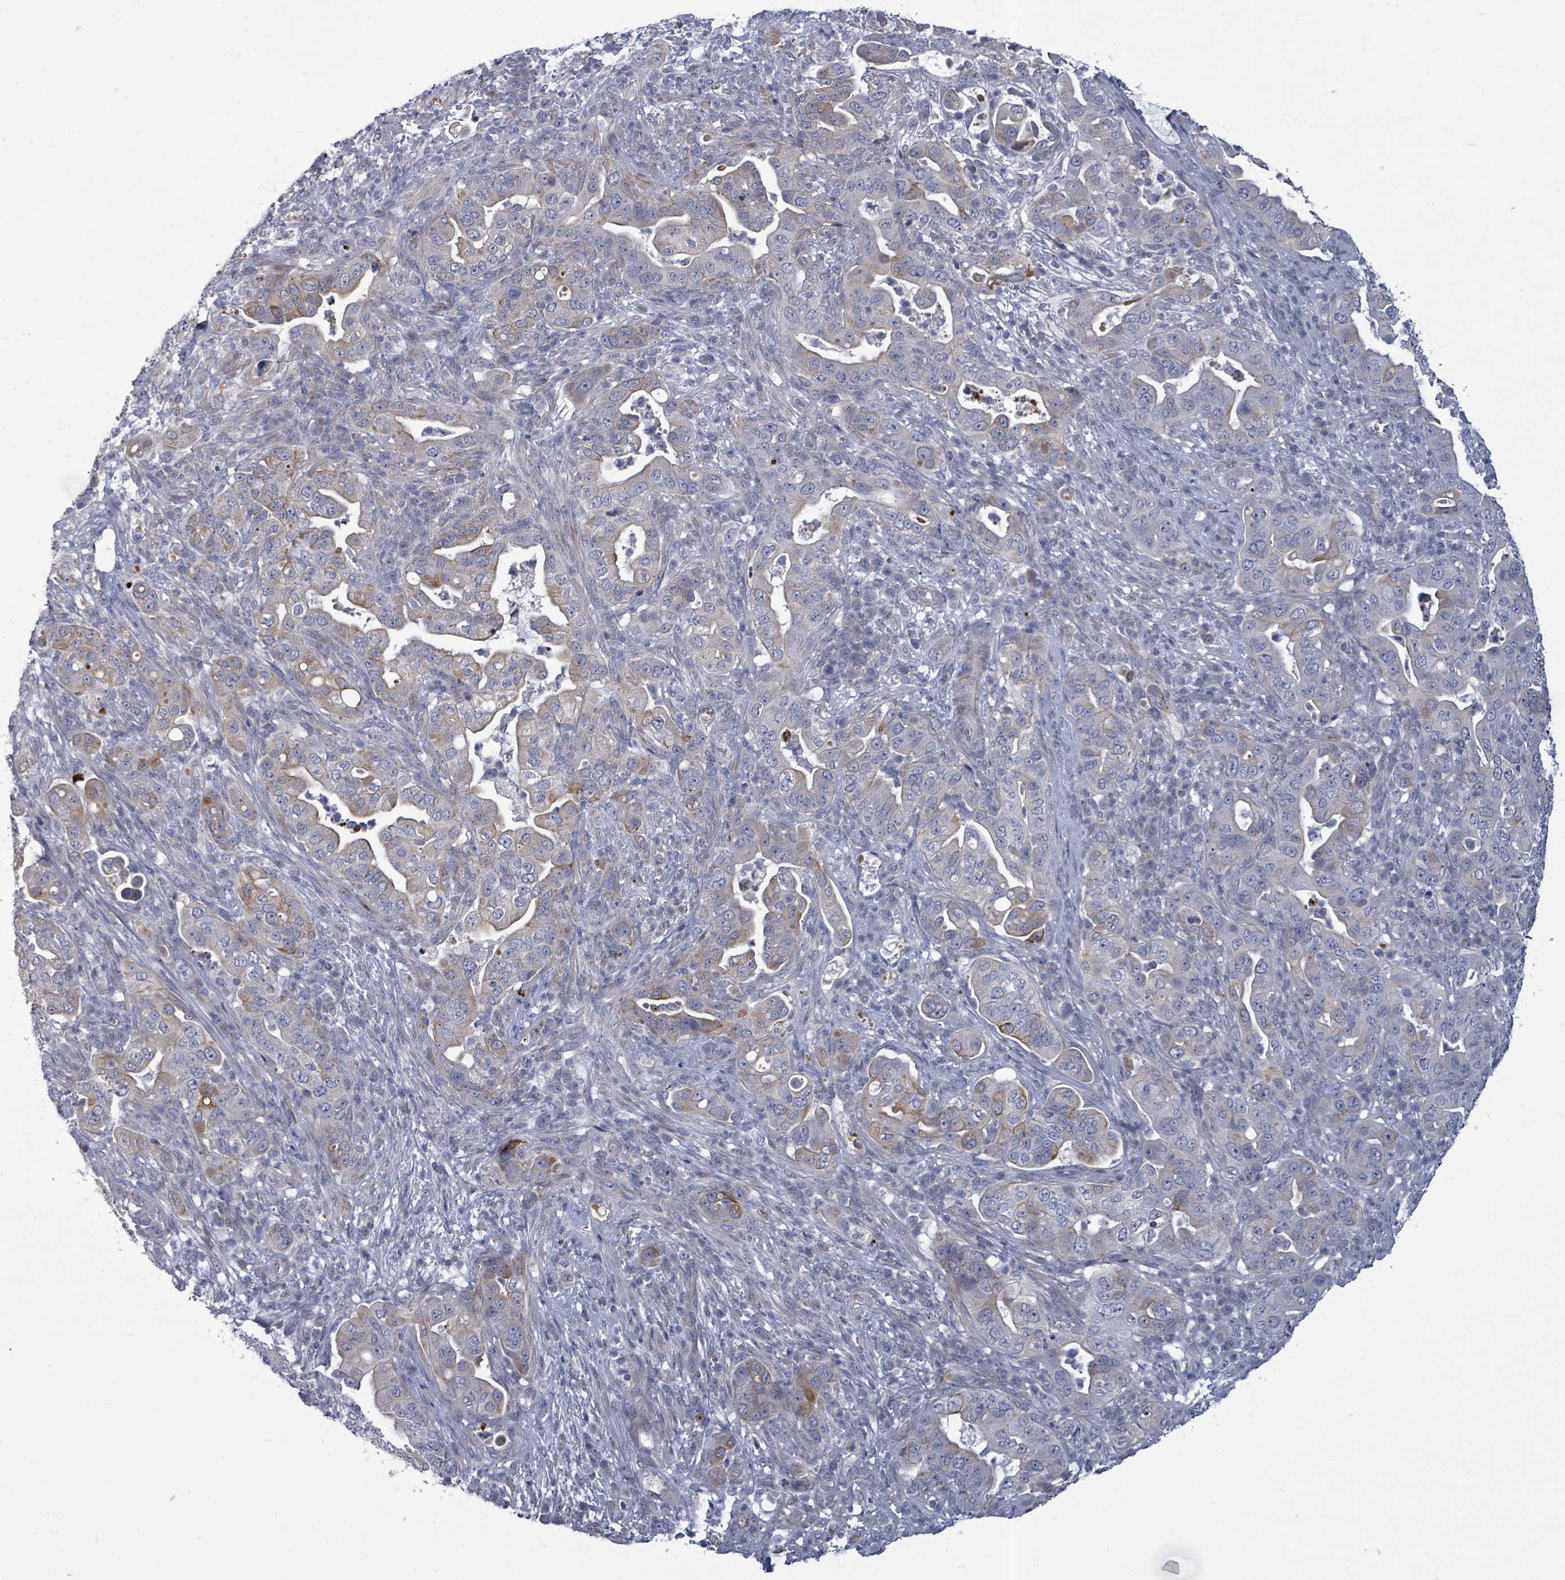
{"staining": {"intensity": "weak", "quantity": "<25%", "location": "cytoplasmic/membranous"}, "tissue": "pancreatic cancer", "cell_type": "Tumor cells", "image_type": "cancer", "snomed": [{"axis": "morphology", "description": "Adenocarcinoma, NOS"}, {"axis": "topography", "description": "Pancreas"}], "caption": "DAB immunohistochemical staining of adenocarcinoma (pancreatic) reveals no significant staining in tumor cells.", "gene": "PTPN20", "patient": {"sex": "female", "age": 63}}